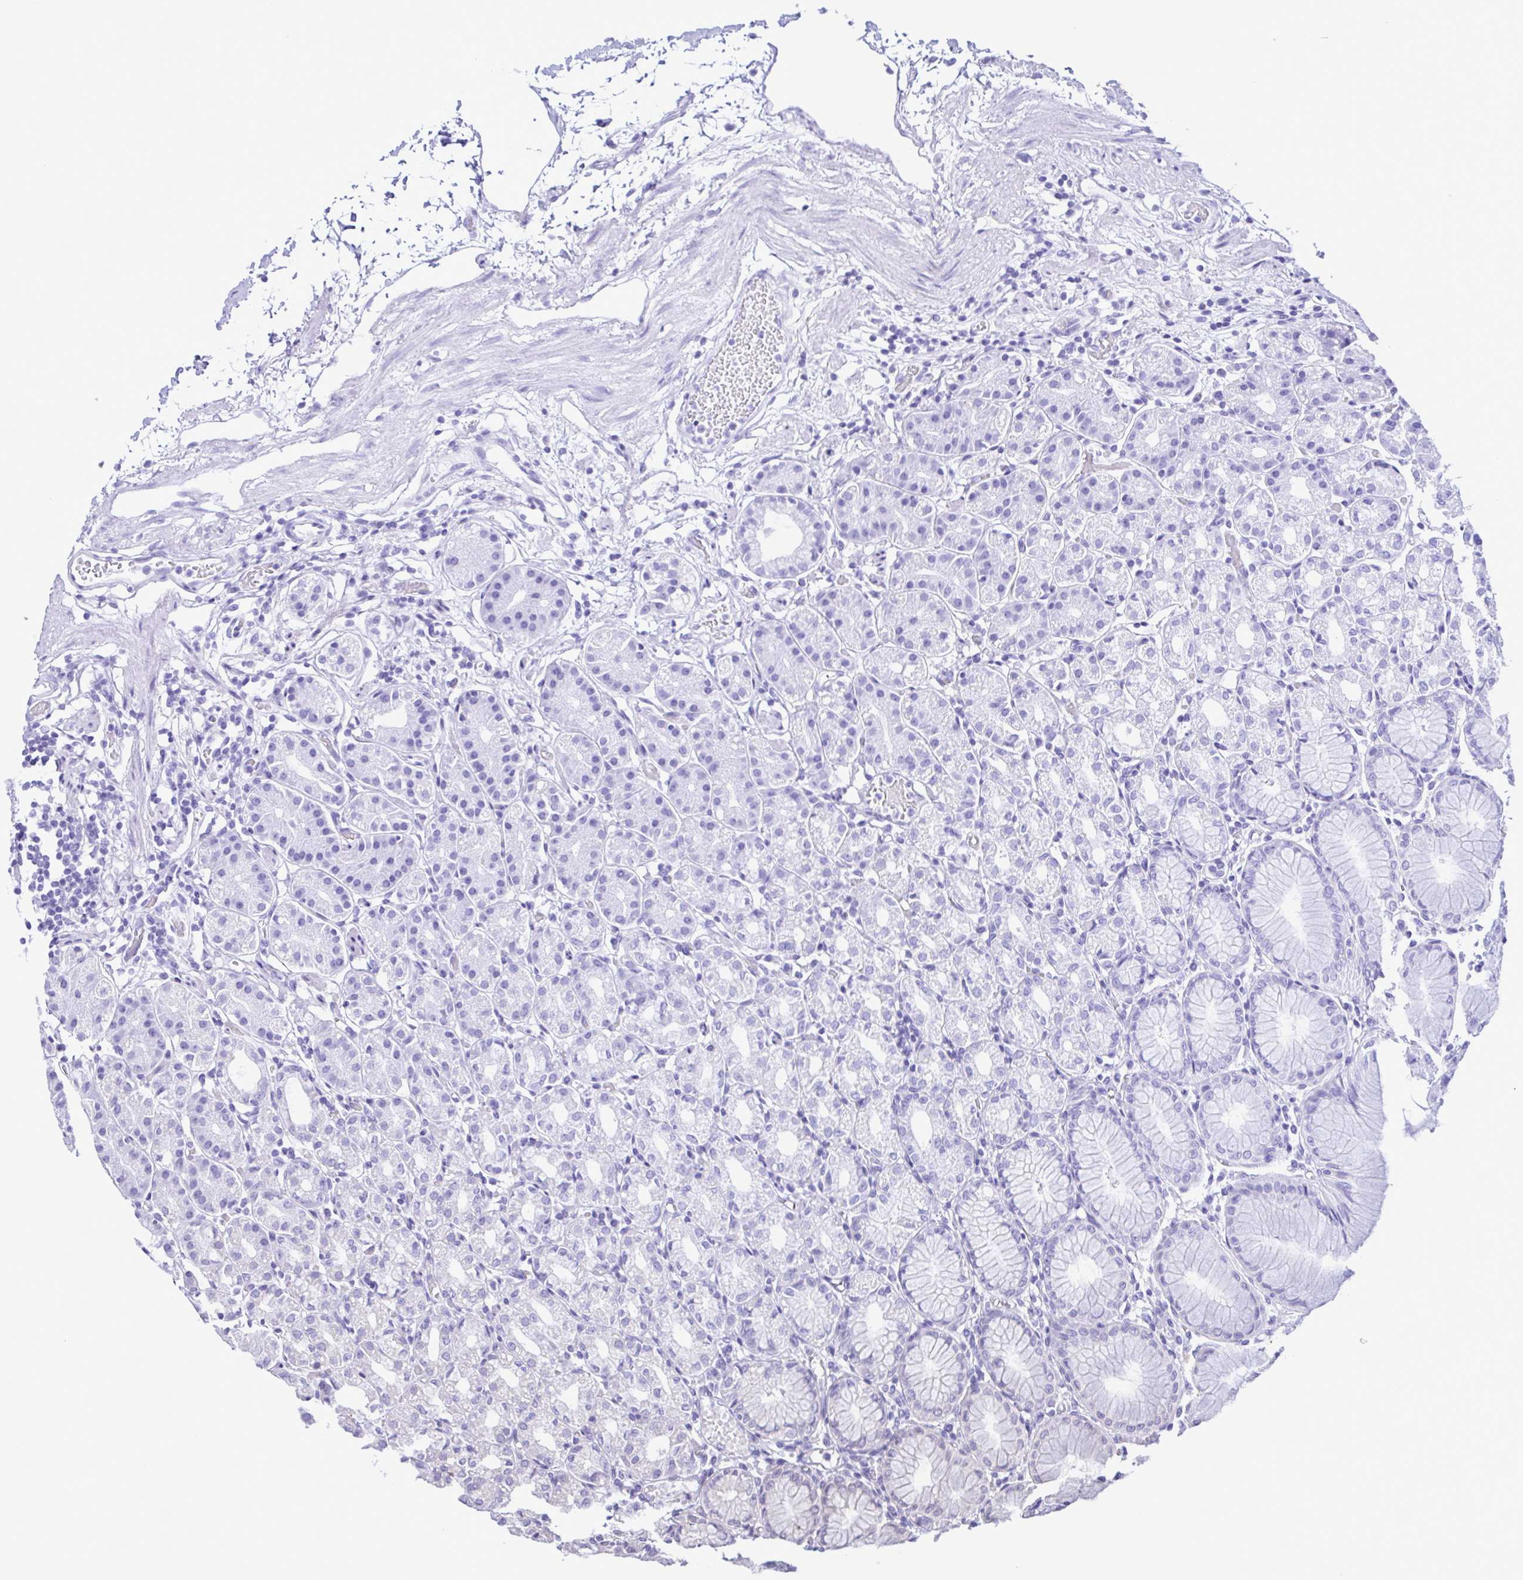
{"staining": {"intensity": "negative", "quantity": "none", "location": "none"}, "tissue": "stomach", "cell_type": "Glandular cells", "image_type": "normal", "snomed": [{"axis": "morphology", "description": "Normal tissue, NOS"}, {"axis": "topography", "description": "Stomach"}], "caption": "The IHC photomicrograph has no significant positivity in glandular cells of stomach.", "gene": "IL1RN", "patient": {"sex": "female", "age": 57}}